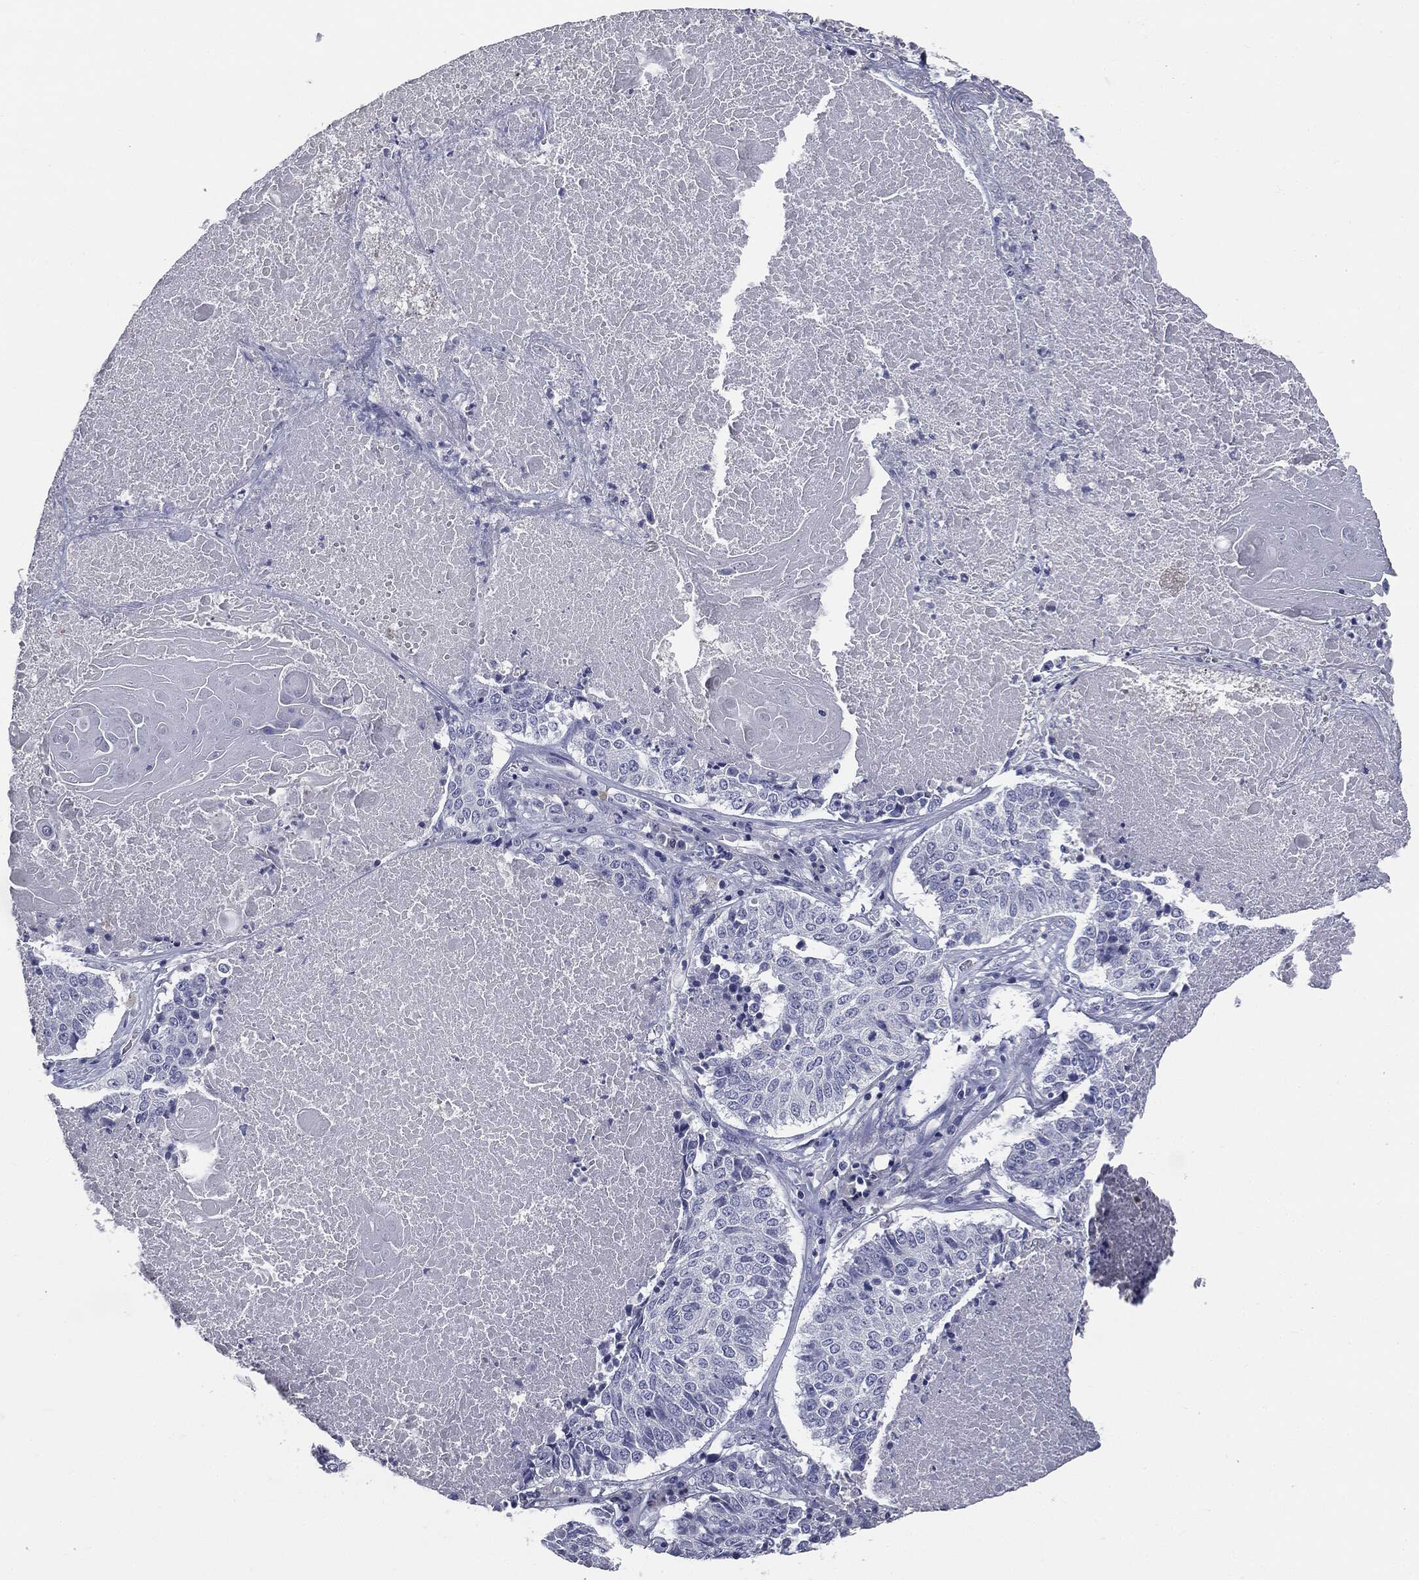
{"staining": {"intensity": "negative", "quantity": "none", "location": "none"}, "tissue": "lung cancer", "cell_type": "Tumor cells", "image_type": "cancer", "snomed": [{"axis": "morphology", "description": "Squamous cell carcinoma, NOS"}, {"axis": "topography", "description": "Lung"}], "caption": "High power microscopy micrograph of an IHC histopathology image of lung cancer, revealing no significant expression in tumor cells.", "gene": "AFP", "patient": {"sex": "male", "age": 64}}